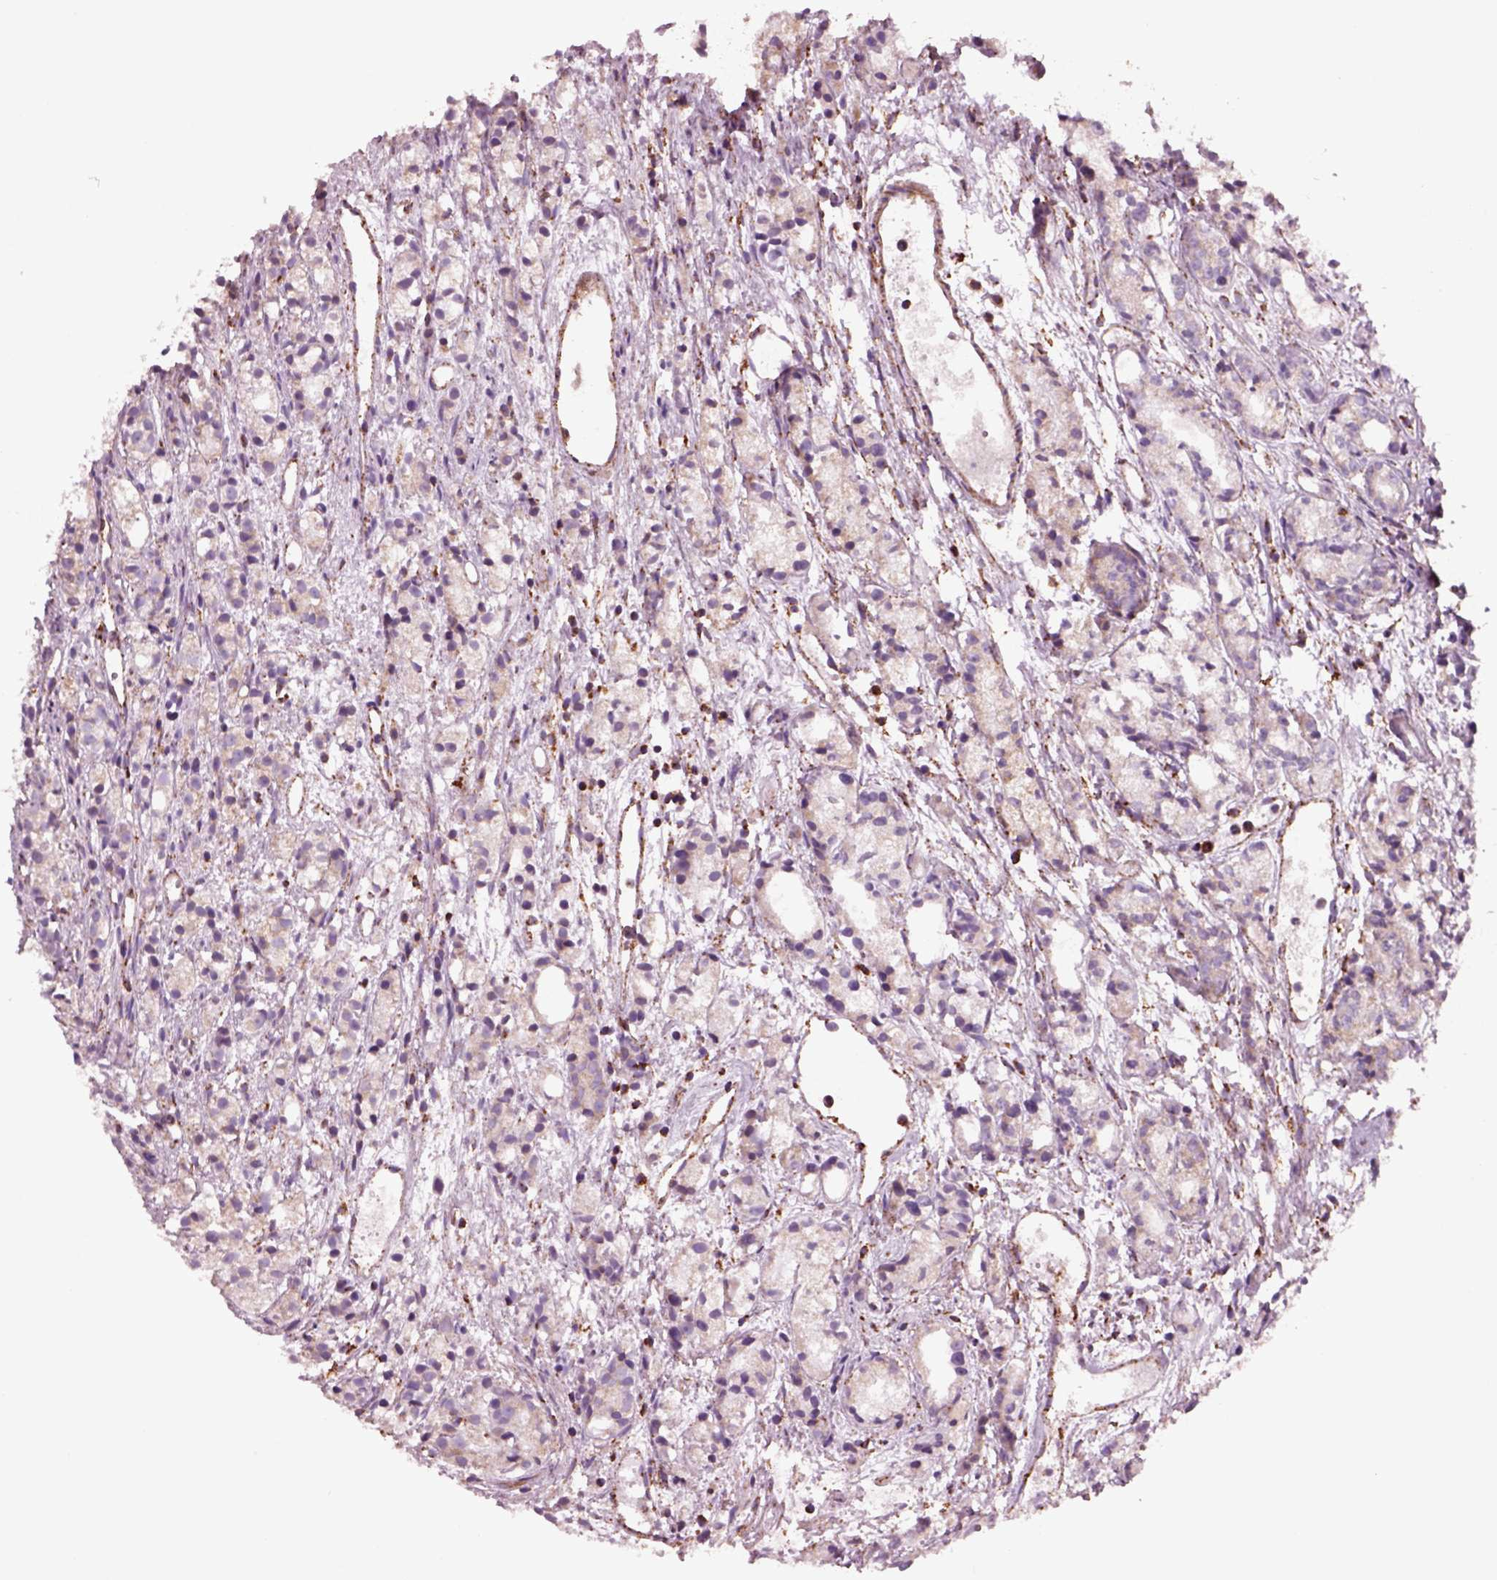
{"staining": {"intensity": "weak", "quantity": "<25%", "location": "cytoplasmic/membranous"}, "tissue": "prostate cancer", "cell_type": "Tumor cells", "image_type": "cancer", "snomed": [{"axis": "morphology", "description": "Adenocarcinoma, Medium grade"}, {"axis": "topography", "description": "Prostate"}], "caption": "Immunohistochemical staining of human prostate medium-grade adenocarcinoma displays no significant staining in tumor cells.", "gene": "SLC25A24", "patient": {"sex": "male", "age": 74}}